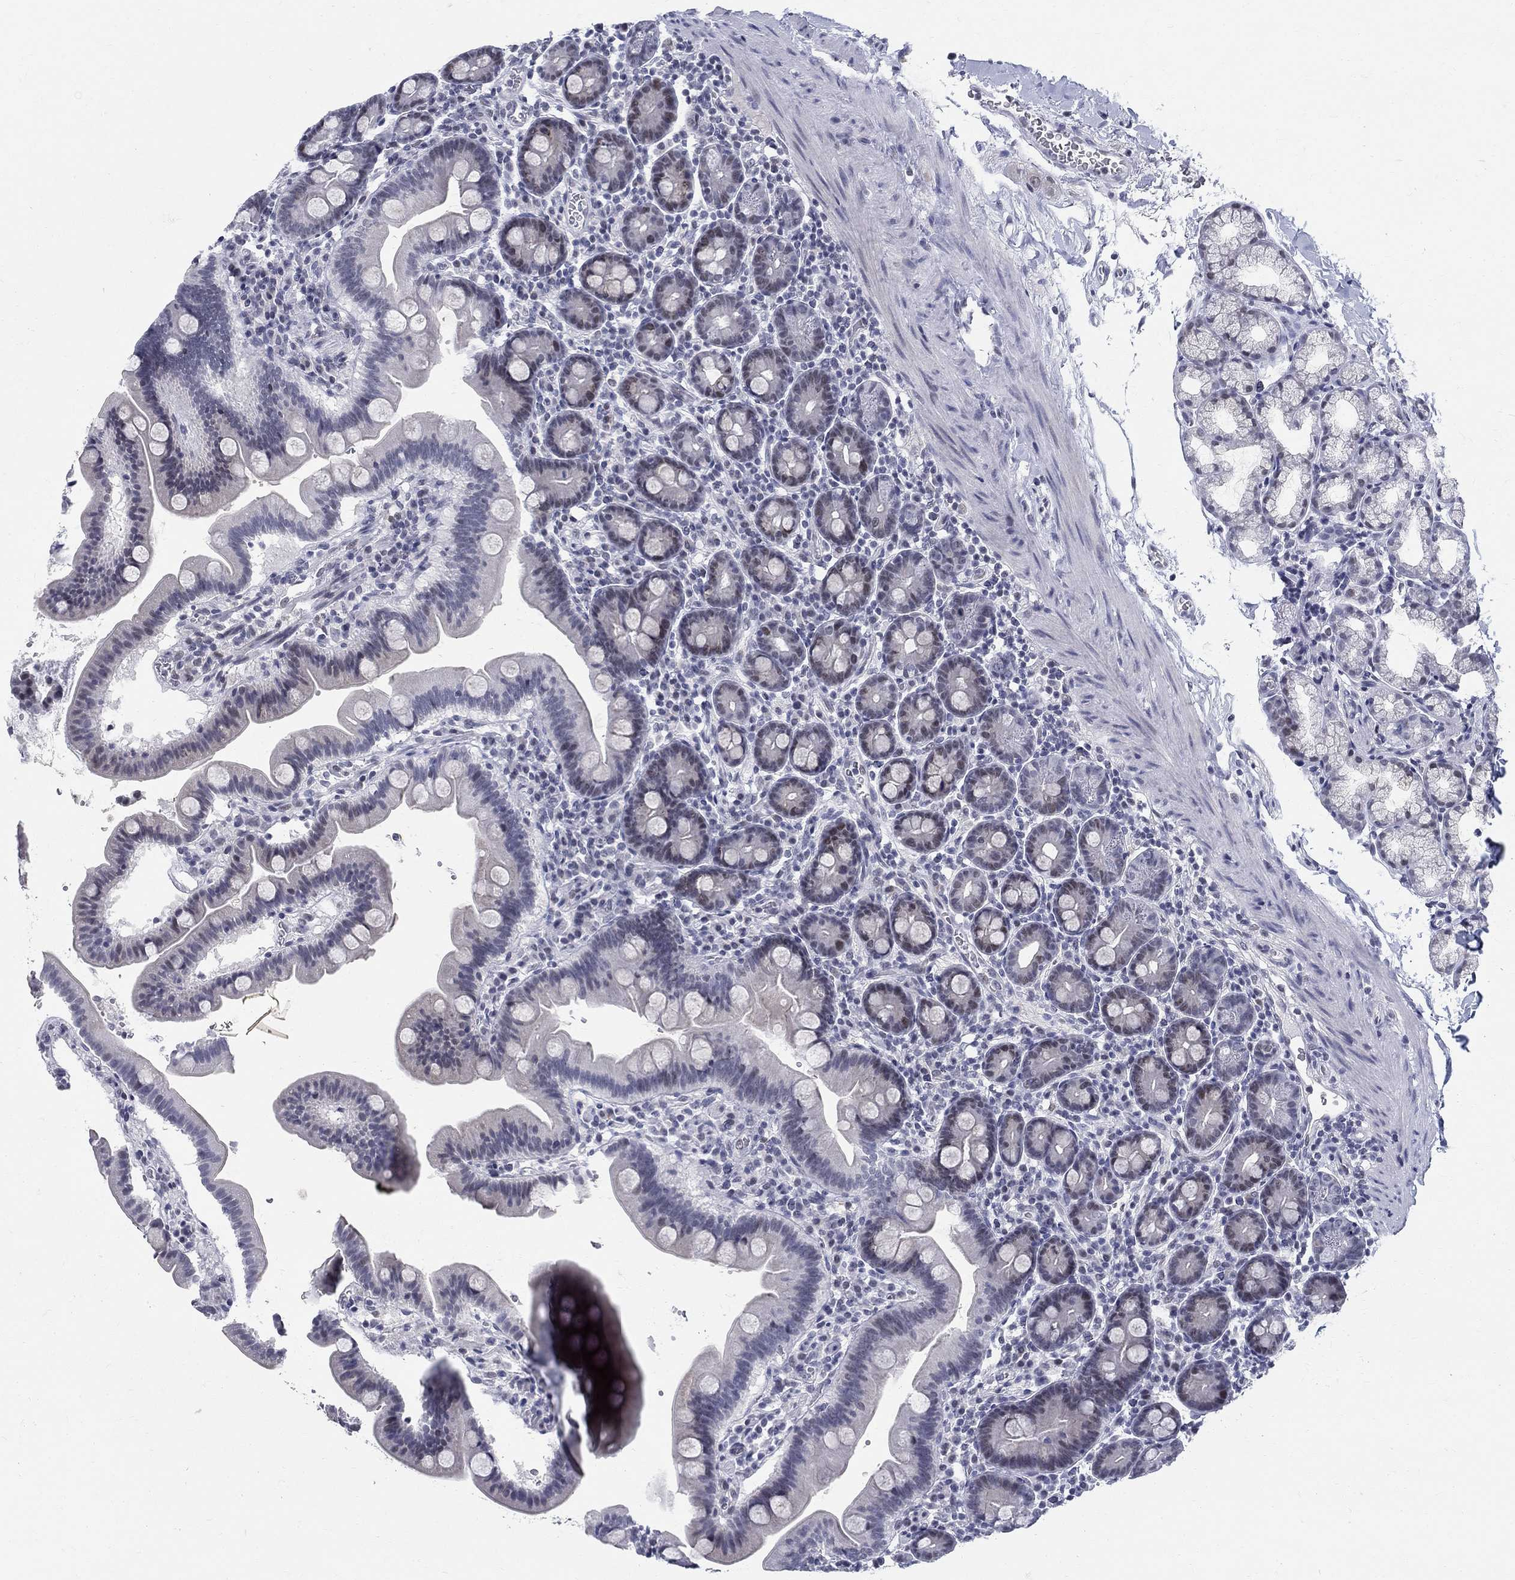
{"staining": {"intensity": "strong", "quantity": "<25%", "location": "cytoplasmic/membranous"}, "tissue": "duodenum", "cell_type": "Glandular cells", "image_type": "normal", "snomed": [{"axis": "morphology", "description": "Normal tissue, NOS"}, {"axis": "topography", "description": "Duodenum"}], "caption": "A photomicrograph showing strong cytoplasmic/membranous staining in about <25% of glandular cells in unremarkable duodenum, as visualized by brown immunohistochemical staining.", "gene": "BHLHE22", "patient": {"sex": "male", "age": 59}}